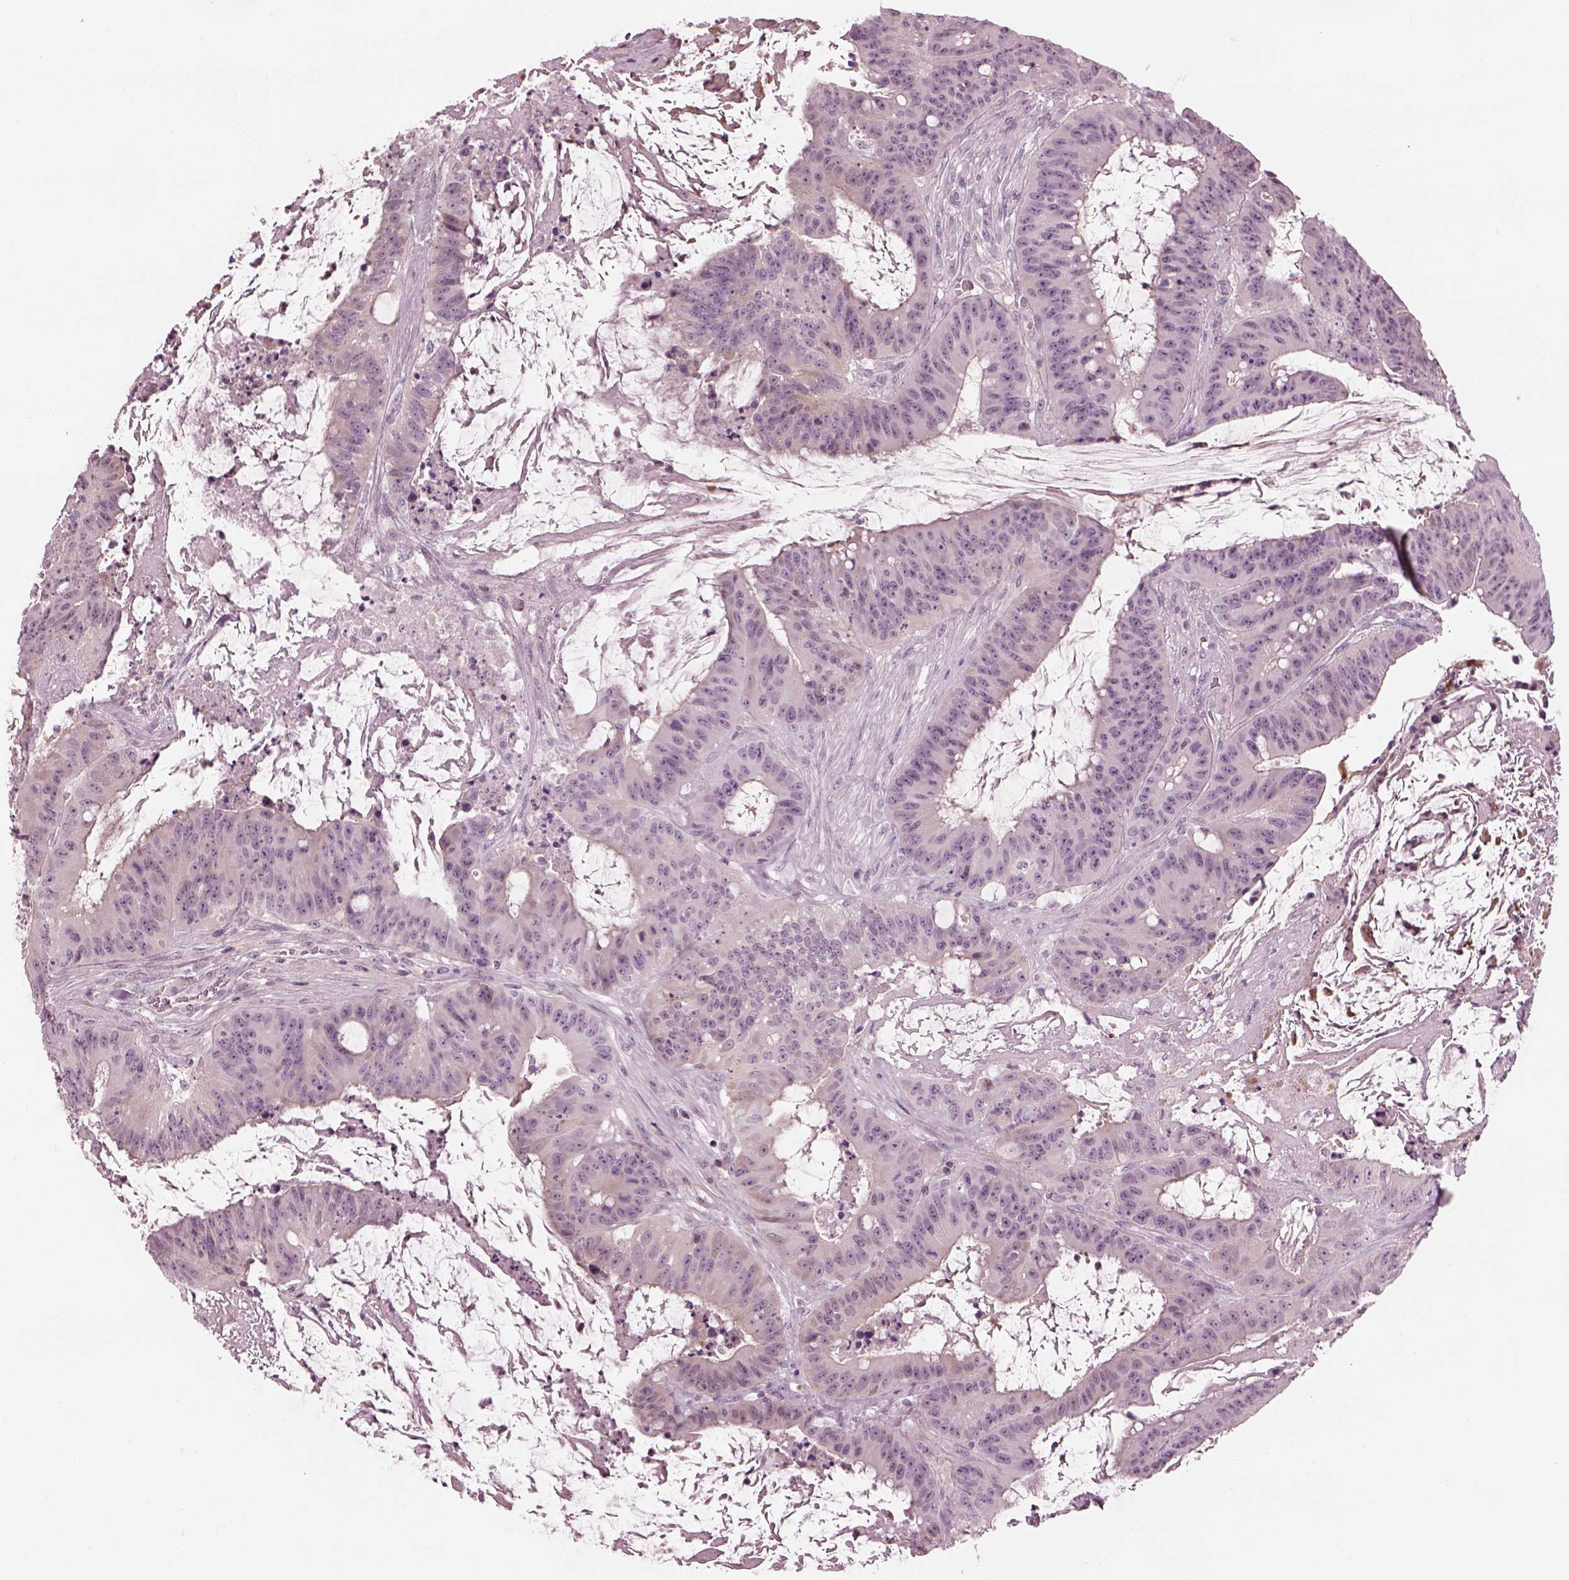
{"staining": {"intensity": "negative", "quantity": "none", "location": "none"}, "tissue": "colorectal cancer", "cell_type": "Tumor cells", "image_type": "cancer", "snomed": [{"axis": "morphology", "description": "Adenocarcinoma, NOS"}, {"axis": "topography", "description": "Colon"}], "caption": "DAB immunohistochemical staining of human adenocarcinoma (colorectal) reveals no significant positivity in tumor cells.", "gene": "BFSP1", "patient": {"sex": "male", "age": 33}}